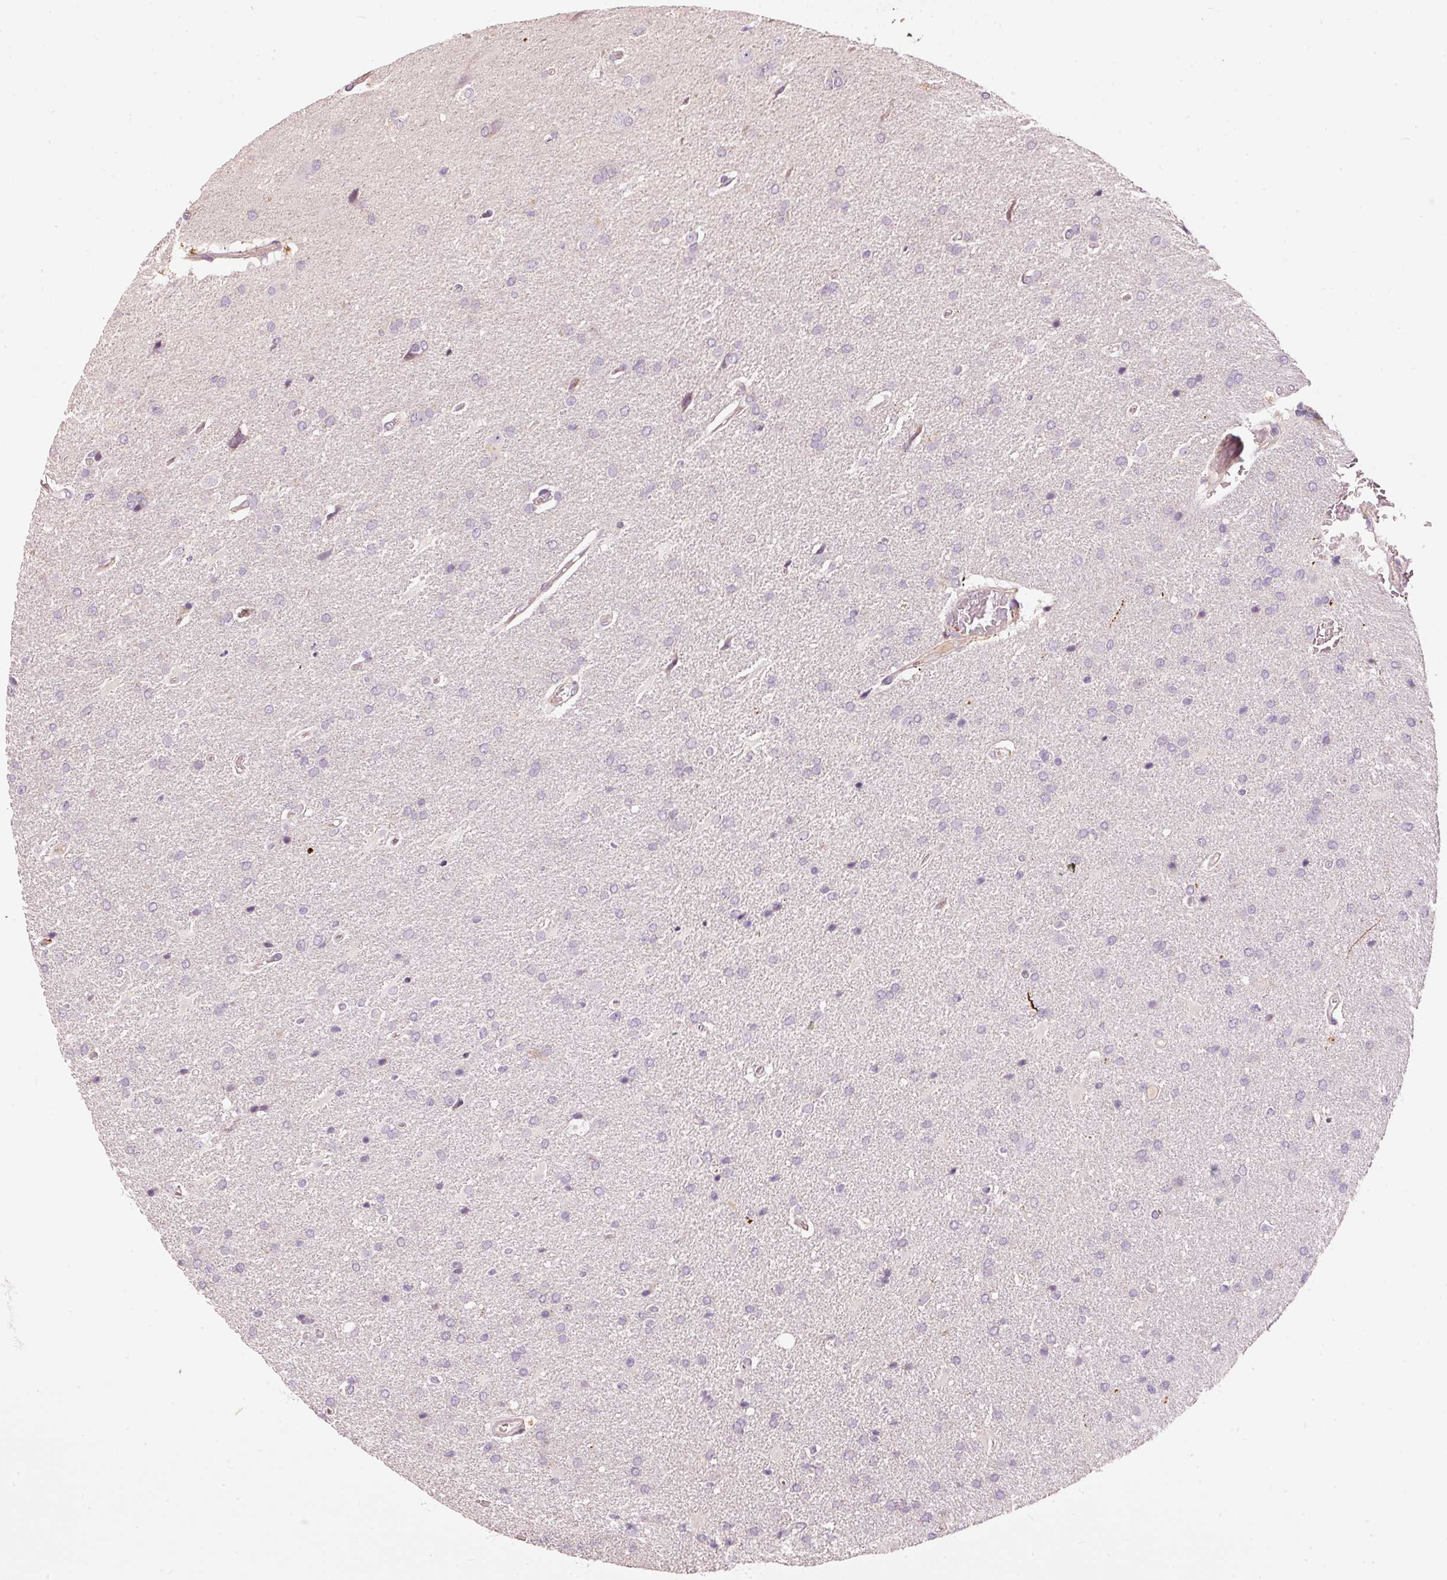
{"staining": {"intensity": "negative", "quantity": "none", "location": "none"}, "tissue": "glioma", "cell_type": "Tumor cells", "image_type": "cancer", "snomed": [{"axis": "morphology", "description": "Glioma, malignant, High grade"}, {"axis": "topography", "description": "Brain"}], "caption": "Tumor cells are negative for brown protein staining in malignant glioma (high-grade).", "gene": "KLHL21", "patient": {"sex": "male", "age": 56}}